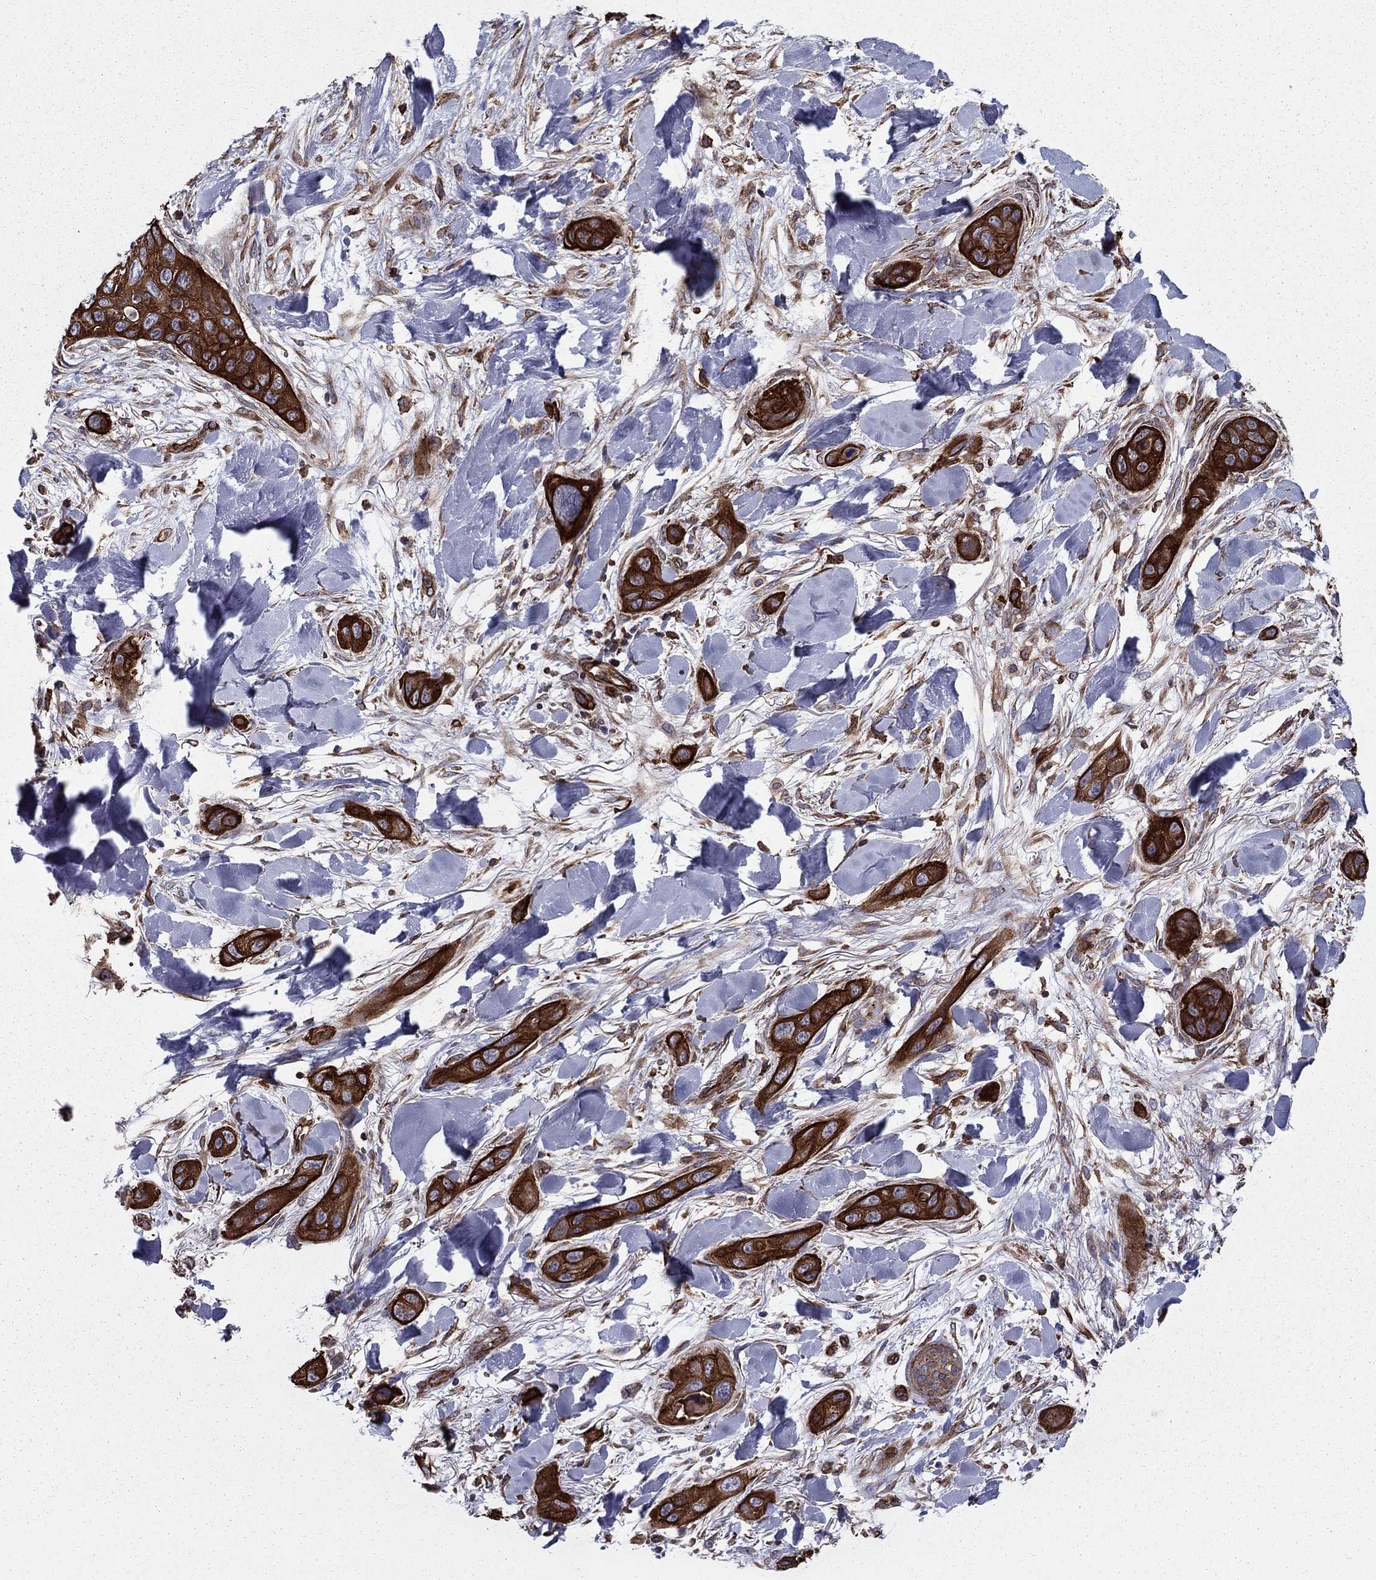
{"staining": {"intensity": "strong", "quantity": ">75%", "location": "cytoplasmic/membranous"}, "tissue": "skin cancer", "cell_type": "Tumor cells", "image_type": "cancer", "snomed": [{"axis": "morphology", "description": "Squamous cell carcinoma, NOS"}, {"axis": "topography", "description": "Skin"}], "caption": "Immunohistochemistry (DAB (3,3'-diaminobenzidine)) staining of human skin squamous cell carcinoma demonstrates strong cytoplasmic/membranous protein expression in about >75% of tumor cells. (DAB (3,3'-diaminobenzidine) IHC, brown staining for protein, blue staining for nuclei).", "gene": "SHMT1", "patient": {"sex": "male", "age": 78}}